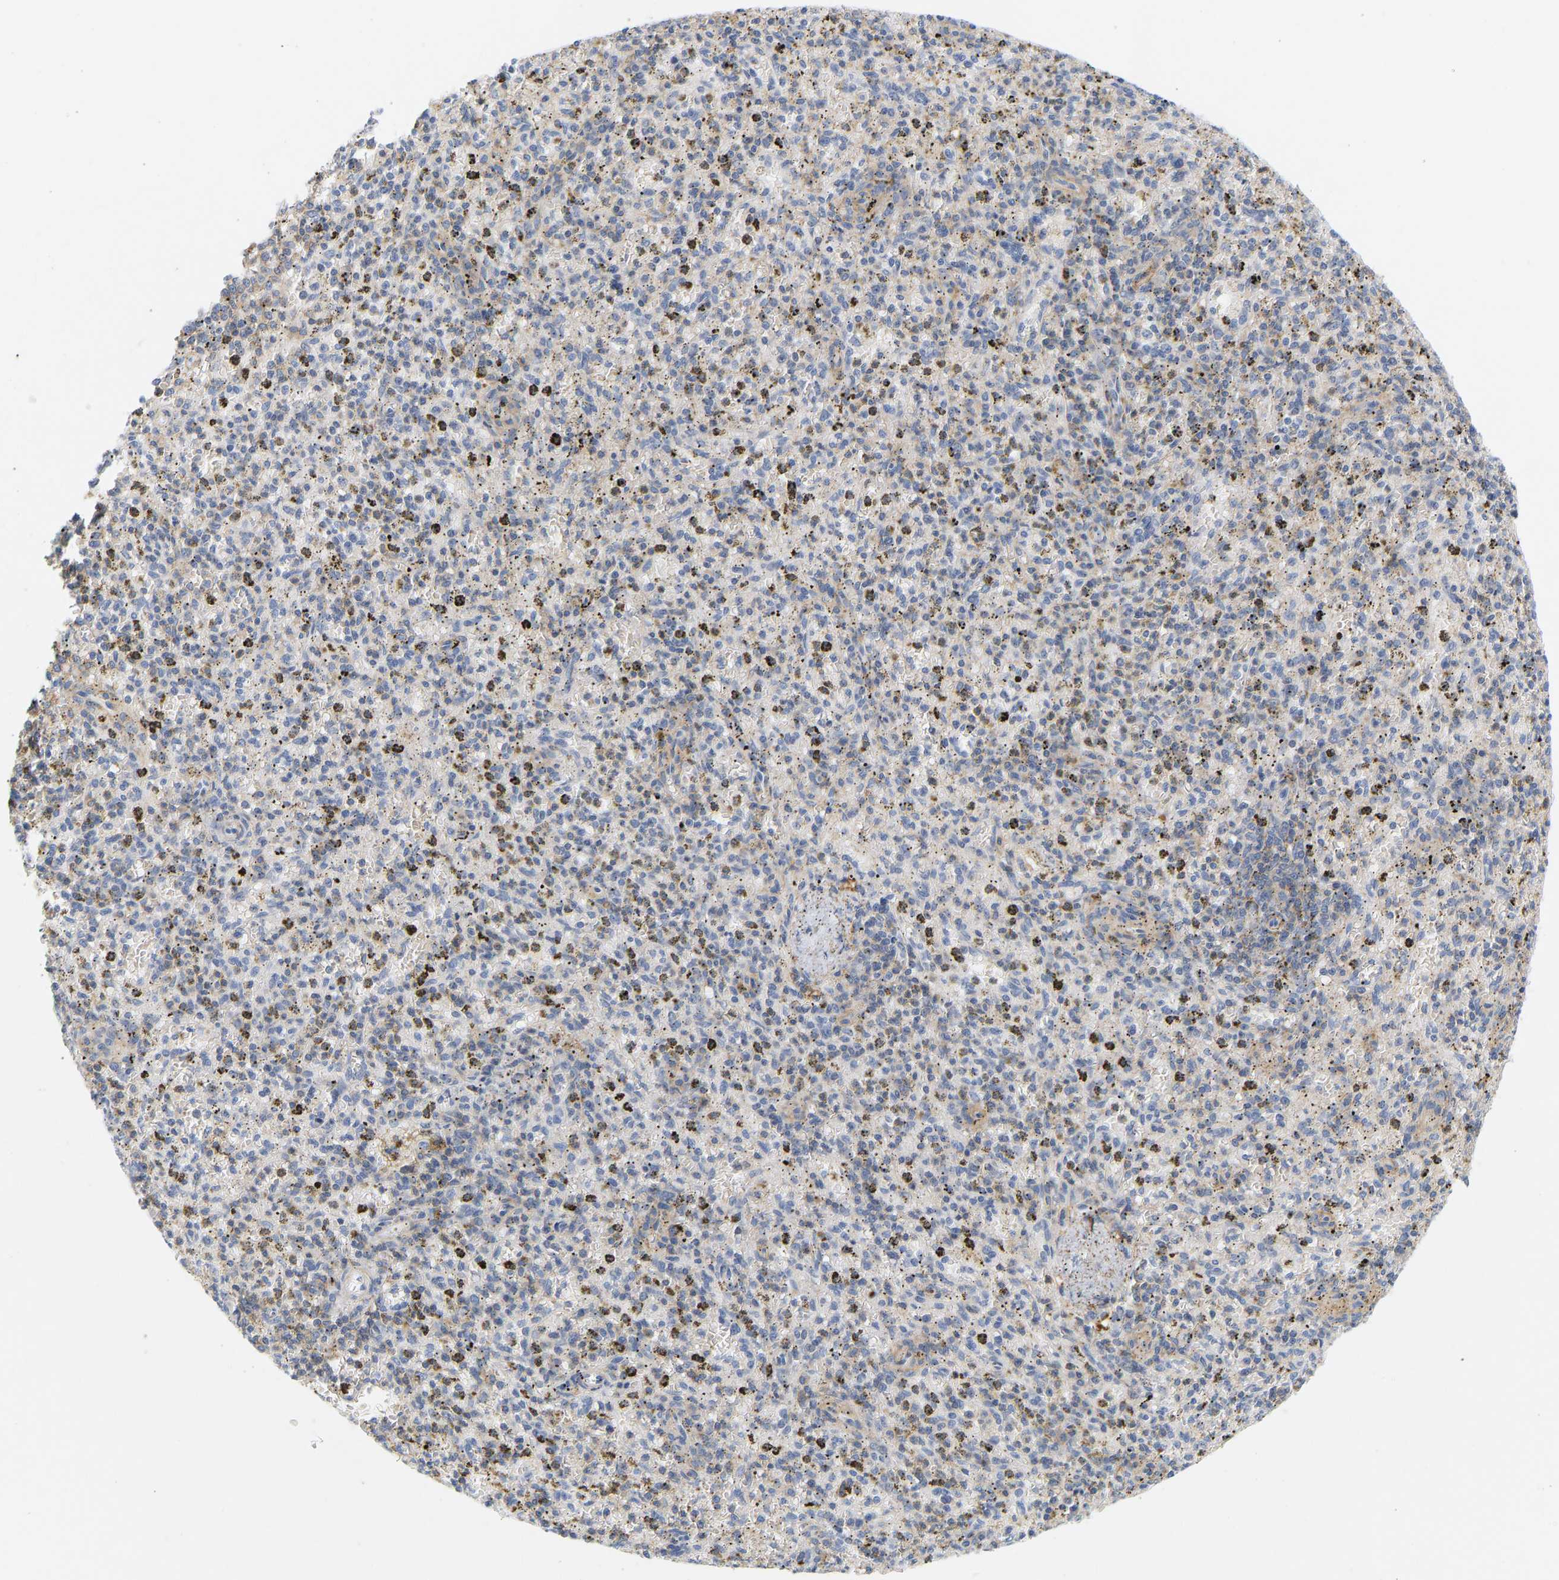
{"staining": {"intensity": "weak", "quantity": "25%-75%", "location": "cytoplasmic/membranous"}, "tissue": "spleen", "cell_type": "Cells in red pulp", "image_type": "normal", "snomed": [{"axis": "morphology", "description": "Normal tissue, NOS"}, {"axis": "topography", "description": "Spleen"}], "caption": "This photomicrograph shows IHC staining of unremarkable human spleen, with low weak cytoplasmic/membranous positivity in approximately 25%-75% of cells in red pulp.", "gene": "BVES", "patient": {"sex": "male", "age": 72}}